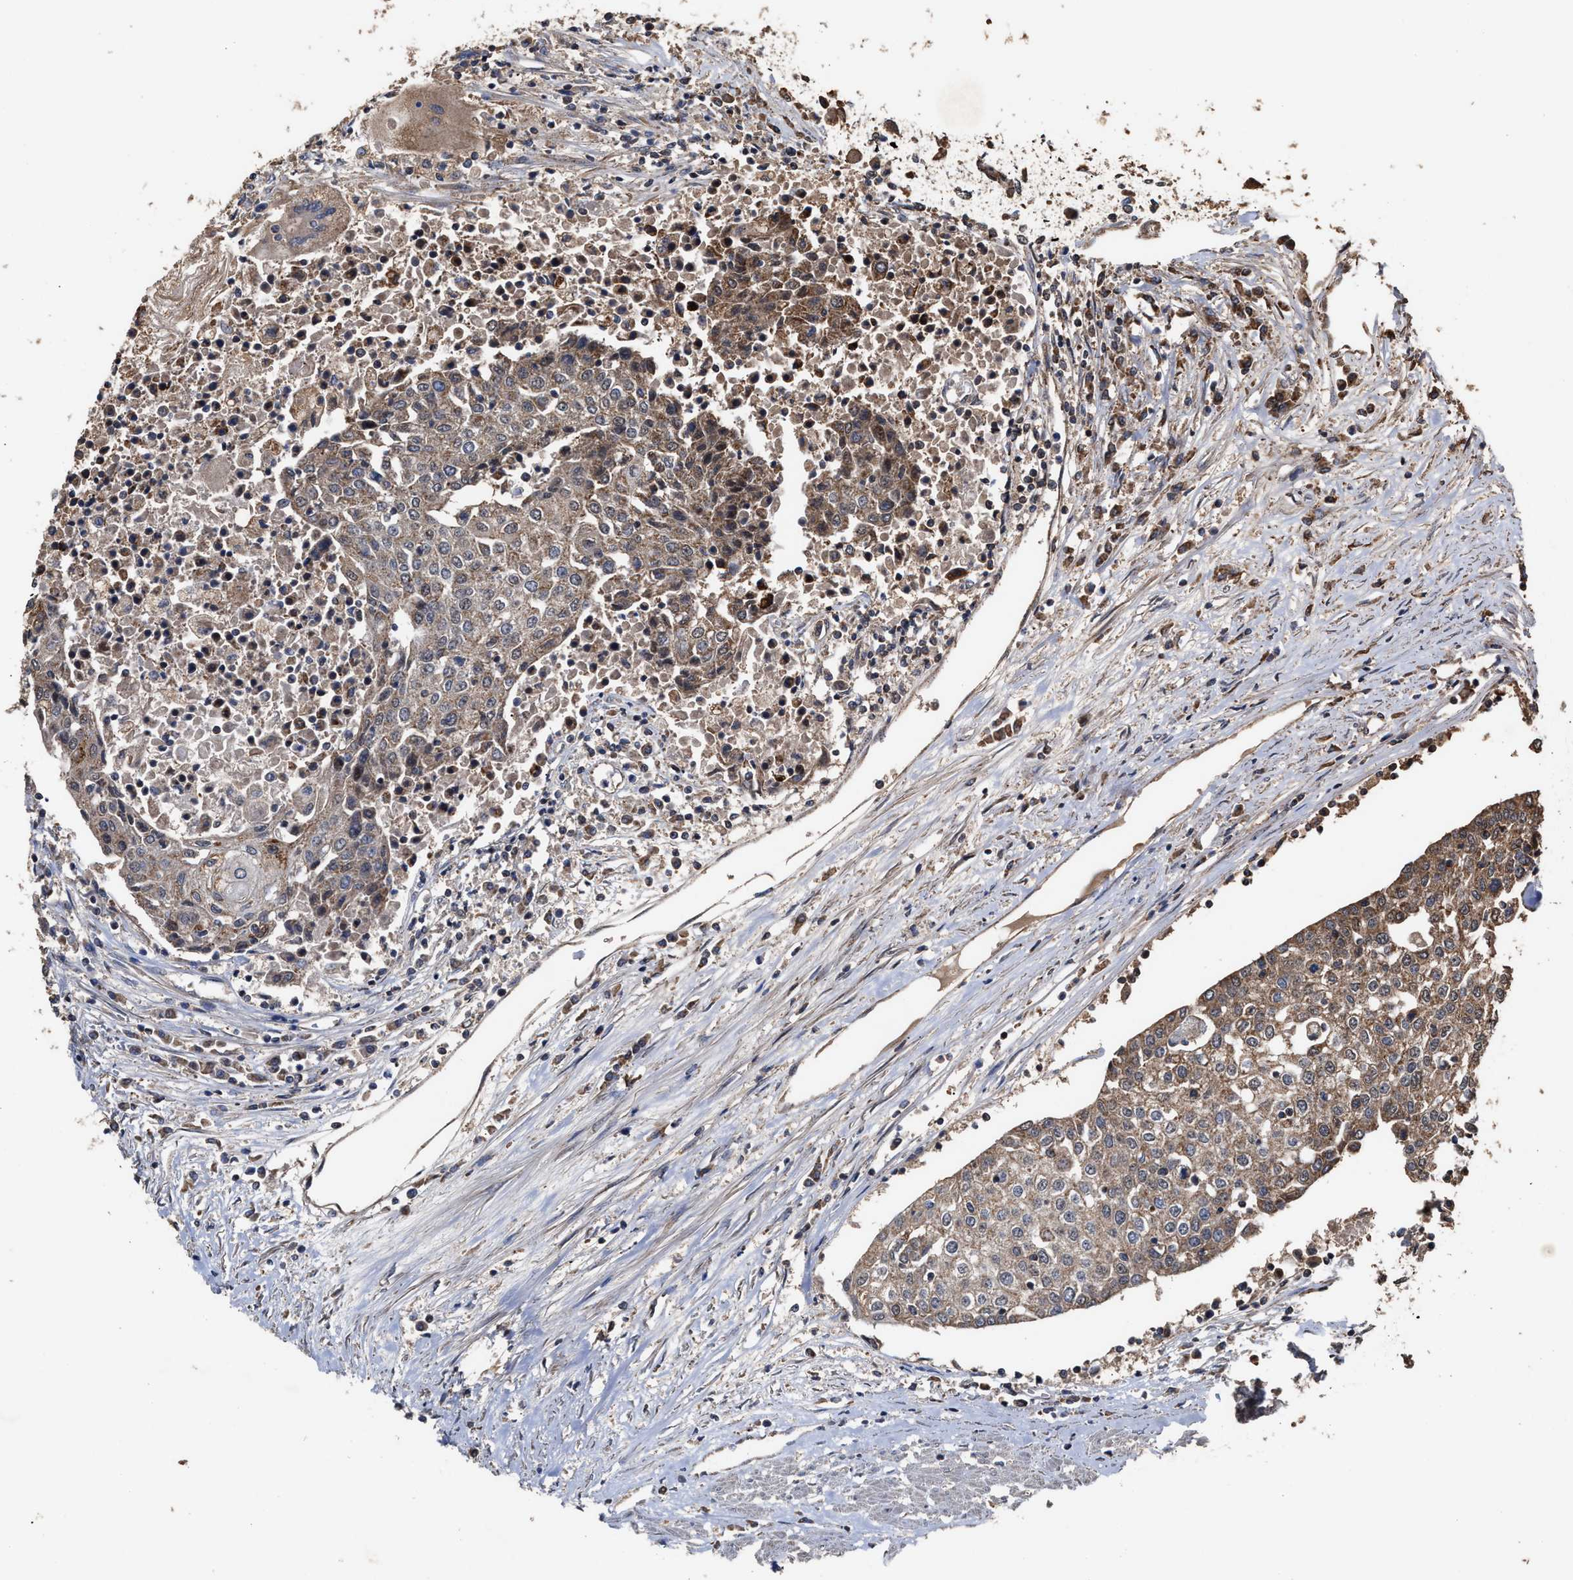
{"staining": {"intensity": "moderate", "quantity": "25%-75%", "location": "nuclear"}, "tissue": "urothelial cancer", "cell_type": "Tumor cells", "image_type": "cancer", "snomed": [{"axis": "morphology", "description": "Urothelial carcinoma, High grade"}, {"axis": "topography", "description": "Urinary bladder"}], "caption": "A brown stain shows moderate nuclear staining of a protein in human urothelial cancer tumor cells. Nuclei are stained in blue.", "gene": "ZNHIT6", "patient": {"sex": "female", "age": 85}}